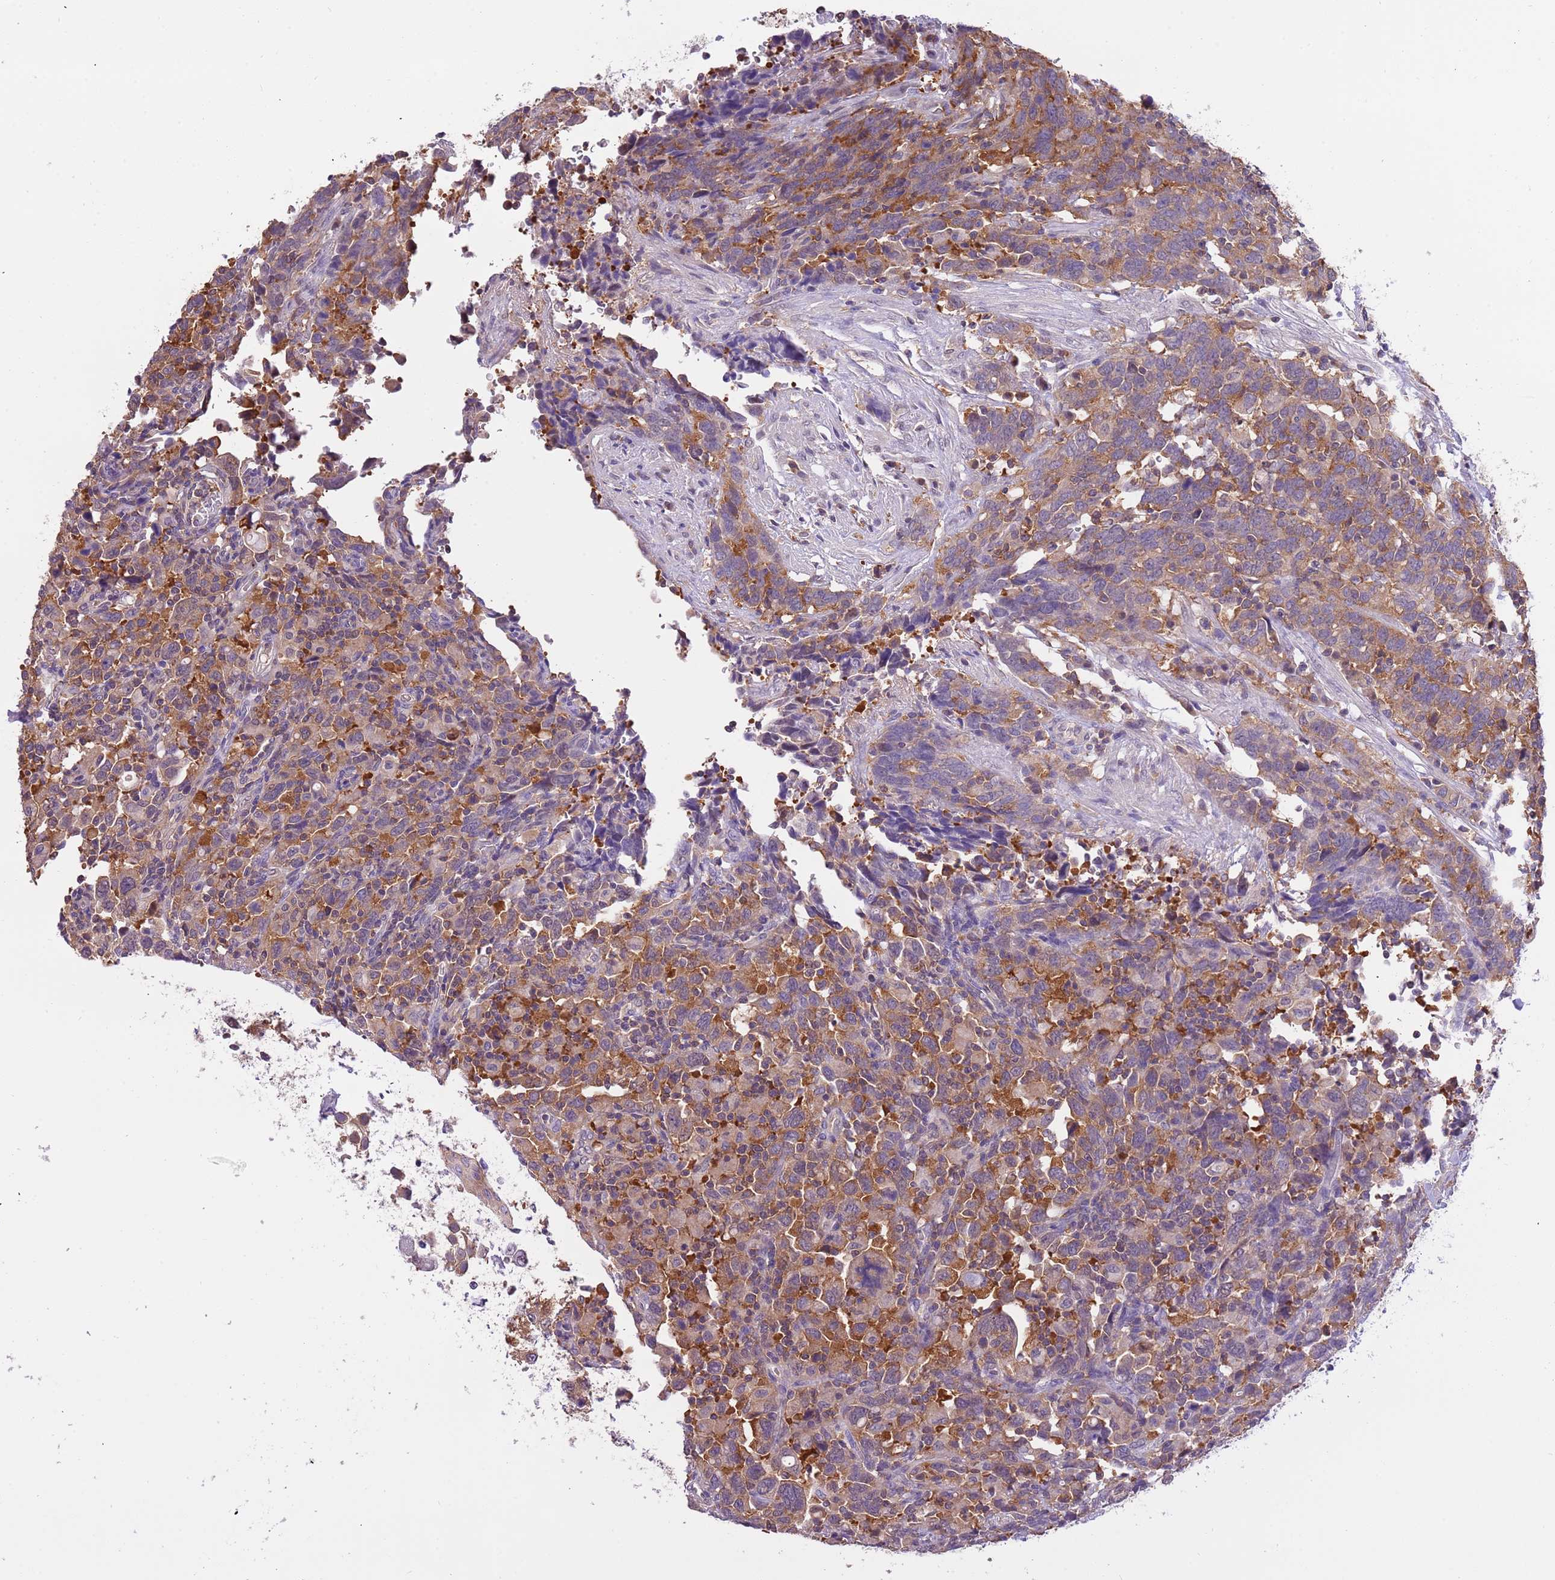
{"staining": {"intensity": "moderate", "quantity": "25%-75%", "location": "cytoplasmic/membranous"}, "tissue": "urothelial cancer", "cell_type": "Tumor cells", "image_type": "cancer", "snomed": [{"axis": "morphology", "description": "Urothelial carcinoma, High grade"}, {"axis": "topography", "description": "Urinary bladder"}], "caption": "About 25%-75% of tumor cells in human urothelial cancer display moderate cytoplasmic/membranous protein positivity as visualized by brown immunohistochemical staining.", "gene": "STIP1", "patient": {"sex": "male", "age": 61}}